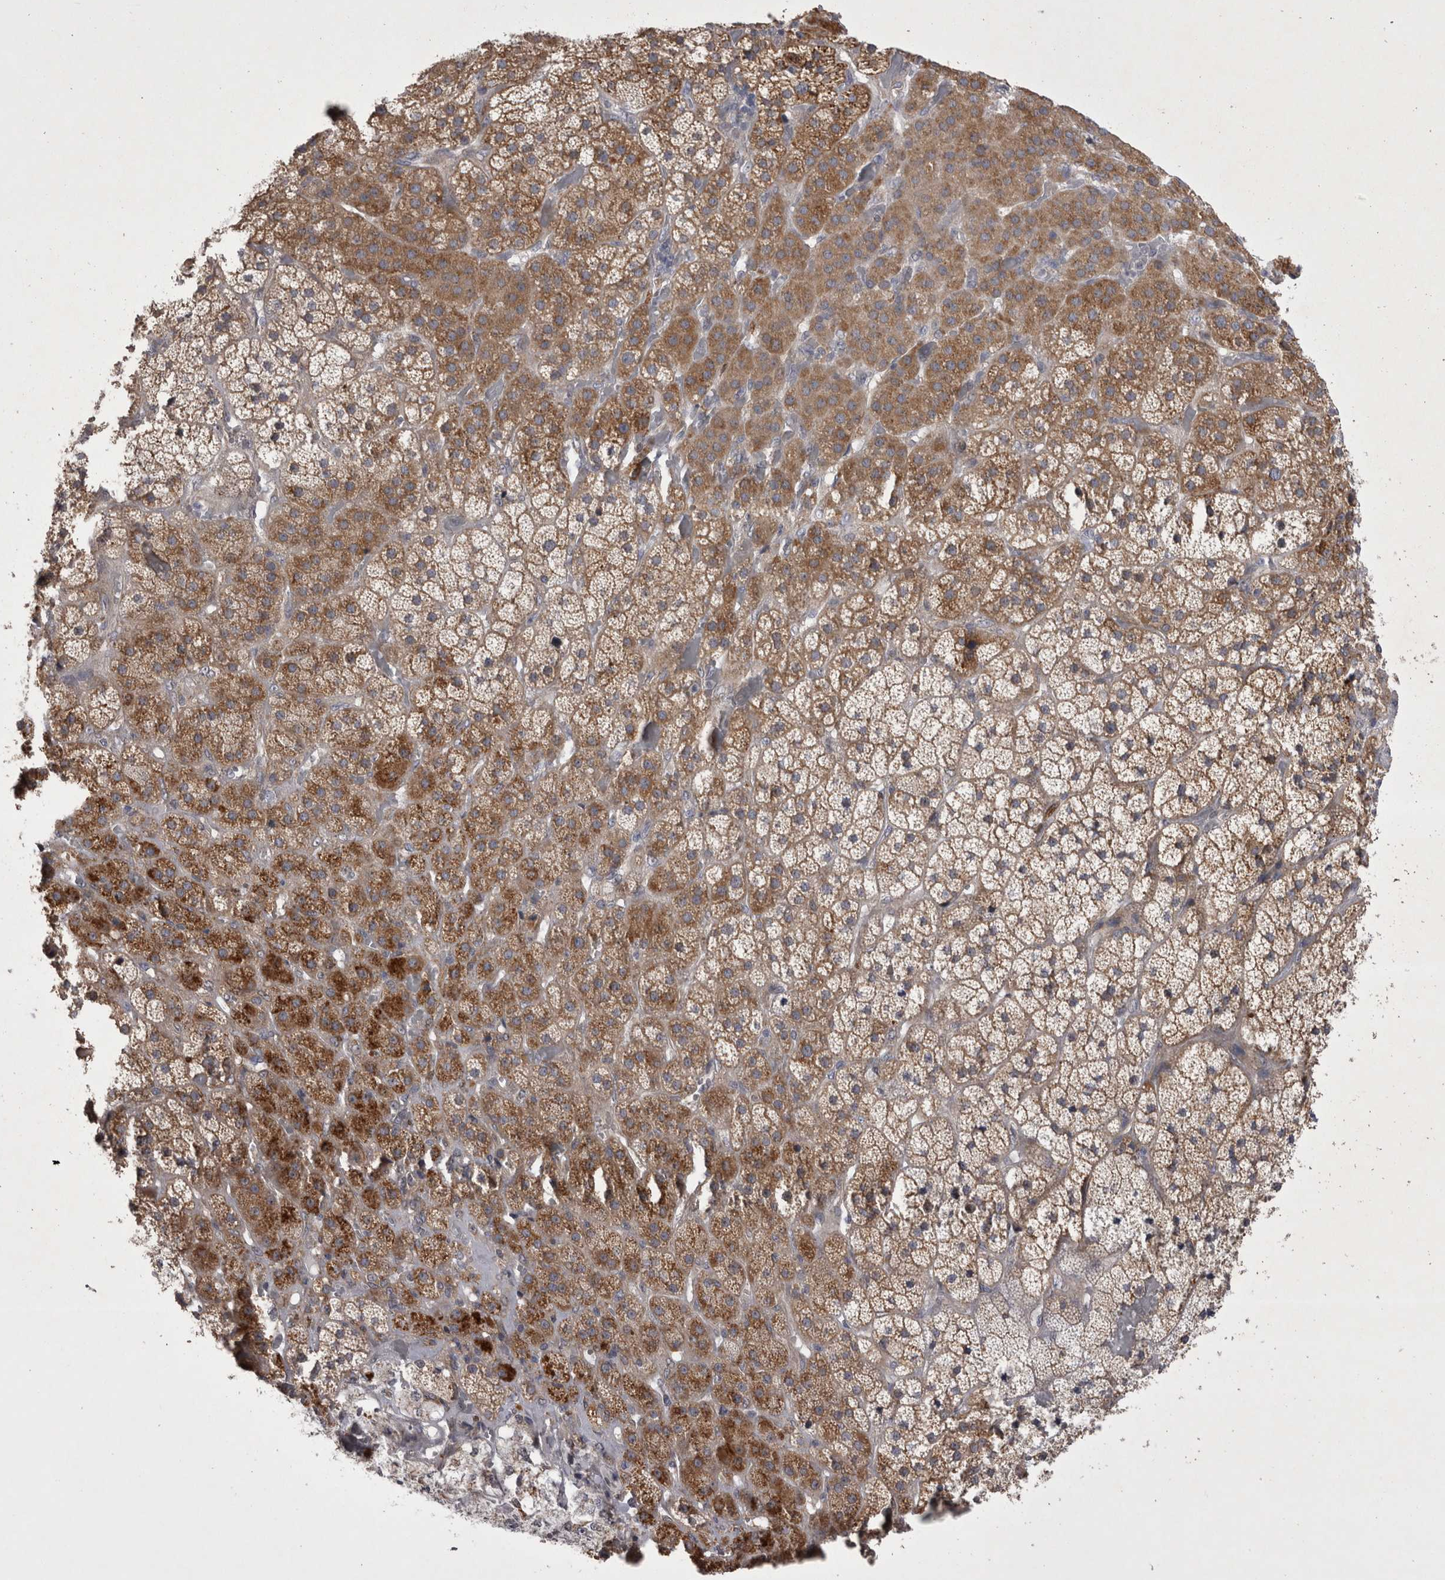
{"staining": {"intensity": "moderate", "quantity": ">75%", "location": "cytoplasmic/membranous"}, "tissue": "adrenal gland", "cell_type": "Glandular cells", "image_type": "normal", "snomed": [{"axis": "morphology", "description": "Normal tissue, NOS"}, {"axis": "topography", "description": "Adrenal gland"}], "caption": "The image demonstrates staining of normal adrenal gland, revealing moderate cytoplasmic/membranous protein expression (brown color) within glandular cells.", "gene": "CTBS", "patient": {"sex": "male", "age": 57}}